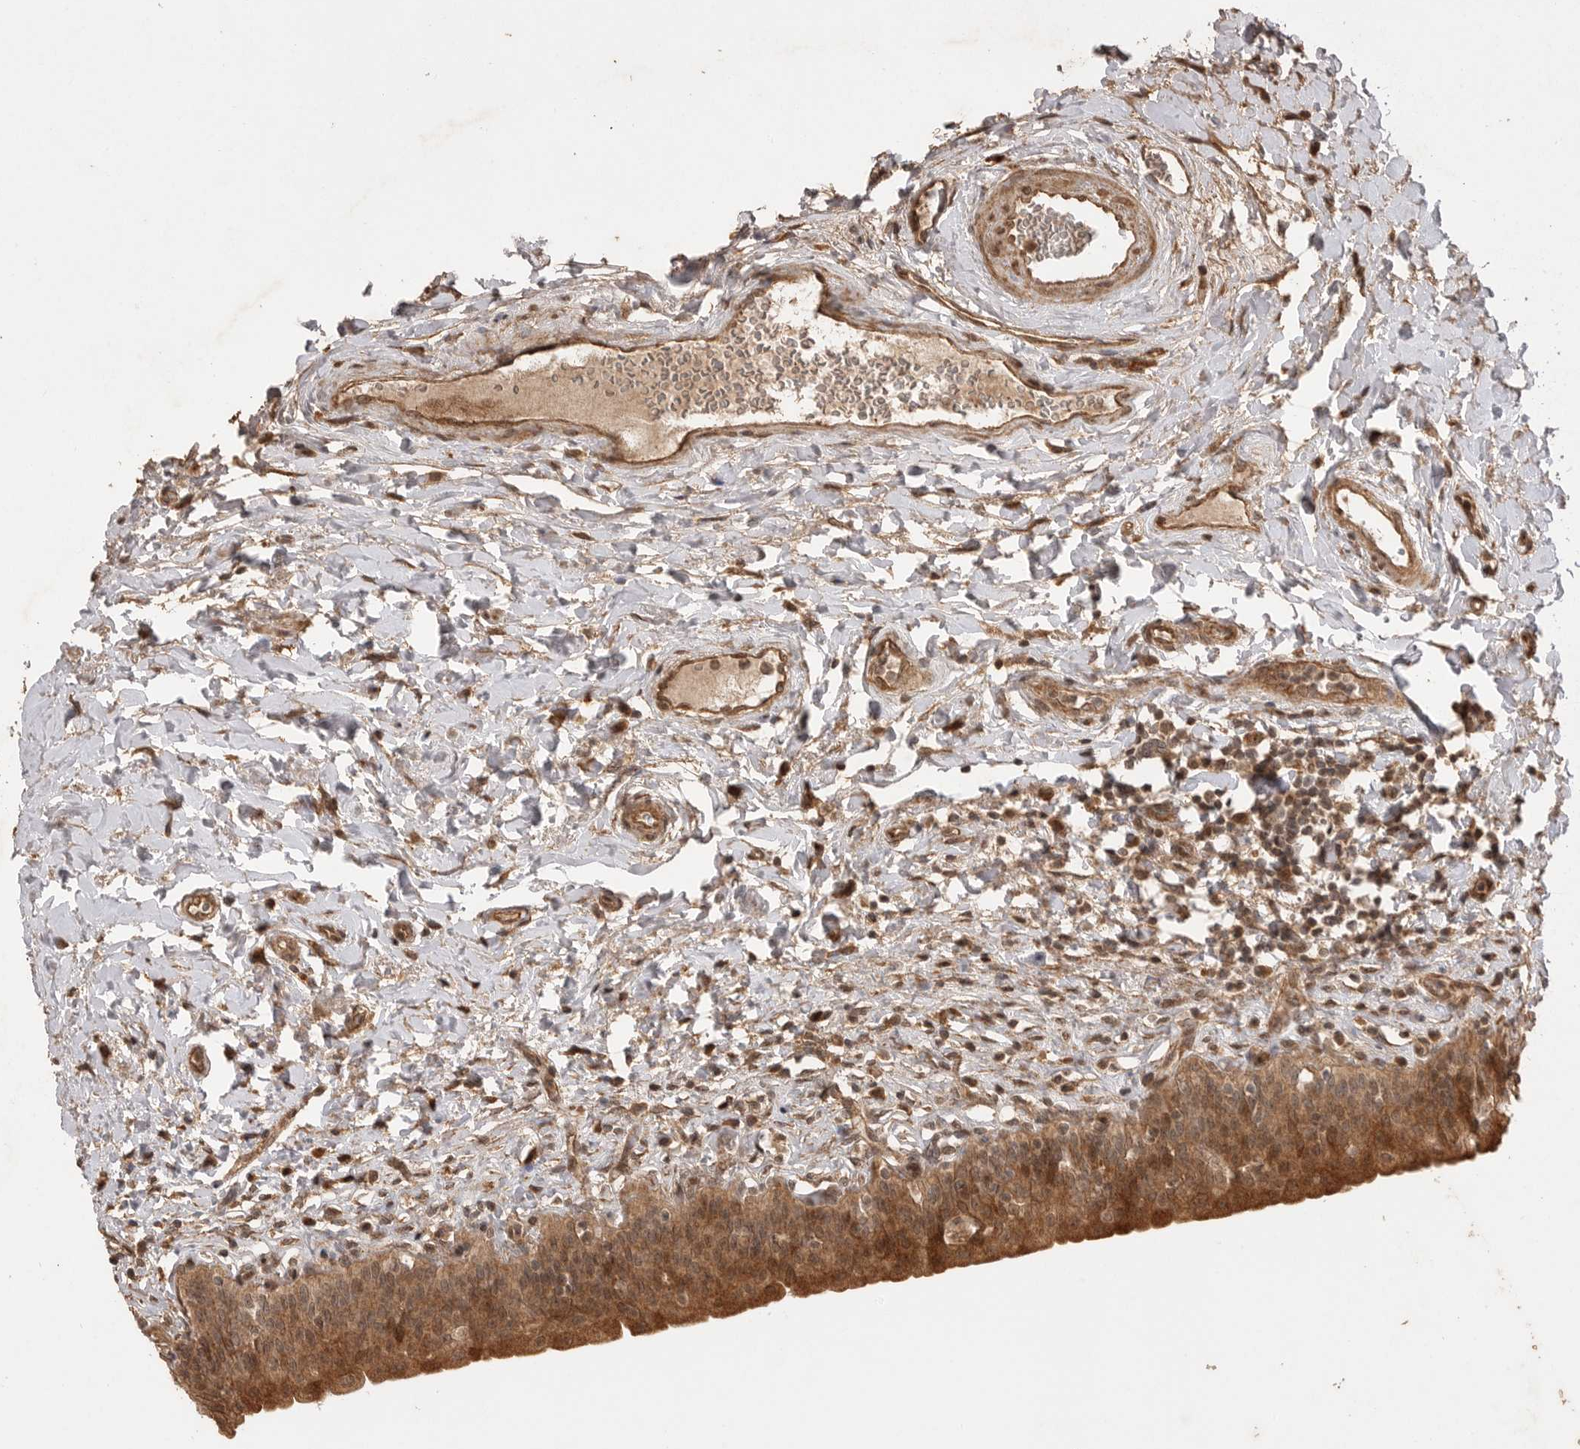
{"staining": {"intensity": "strong", "quantity": ">75%", "location": "cytoplasmic/membranous,nuclear"}, "tissue": "urinary bladder", "cell_type": "Urothelial cells", "image_type": "normal", "snomed": [{"axis": "morphology", "description": "Normal tissue, NOS"}, {"axis": "topography", "description": "Urinary bladder"}], "caption": "Approximately >75% of urothelial cells in normal human urinary bladder reveal strong cytoplasmic/membranous,nuclear protein positivity as visualized by brown immunohistochemical staining.", "gene": "BOC", "patient": {"sex": "male", "age": 83}}